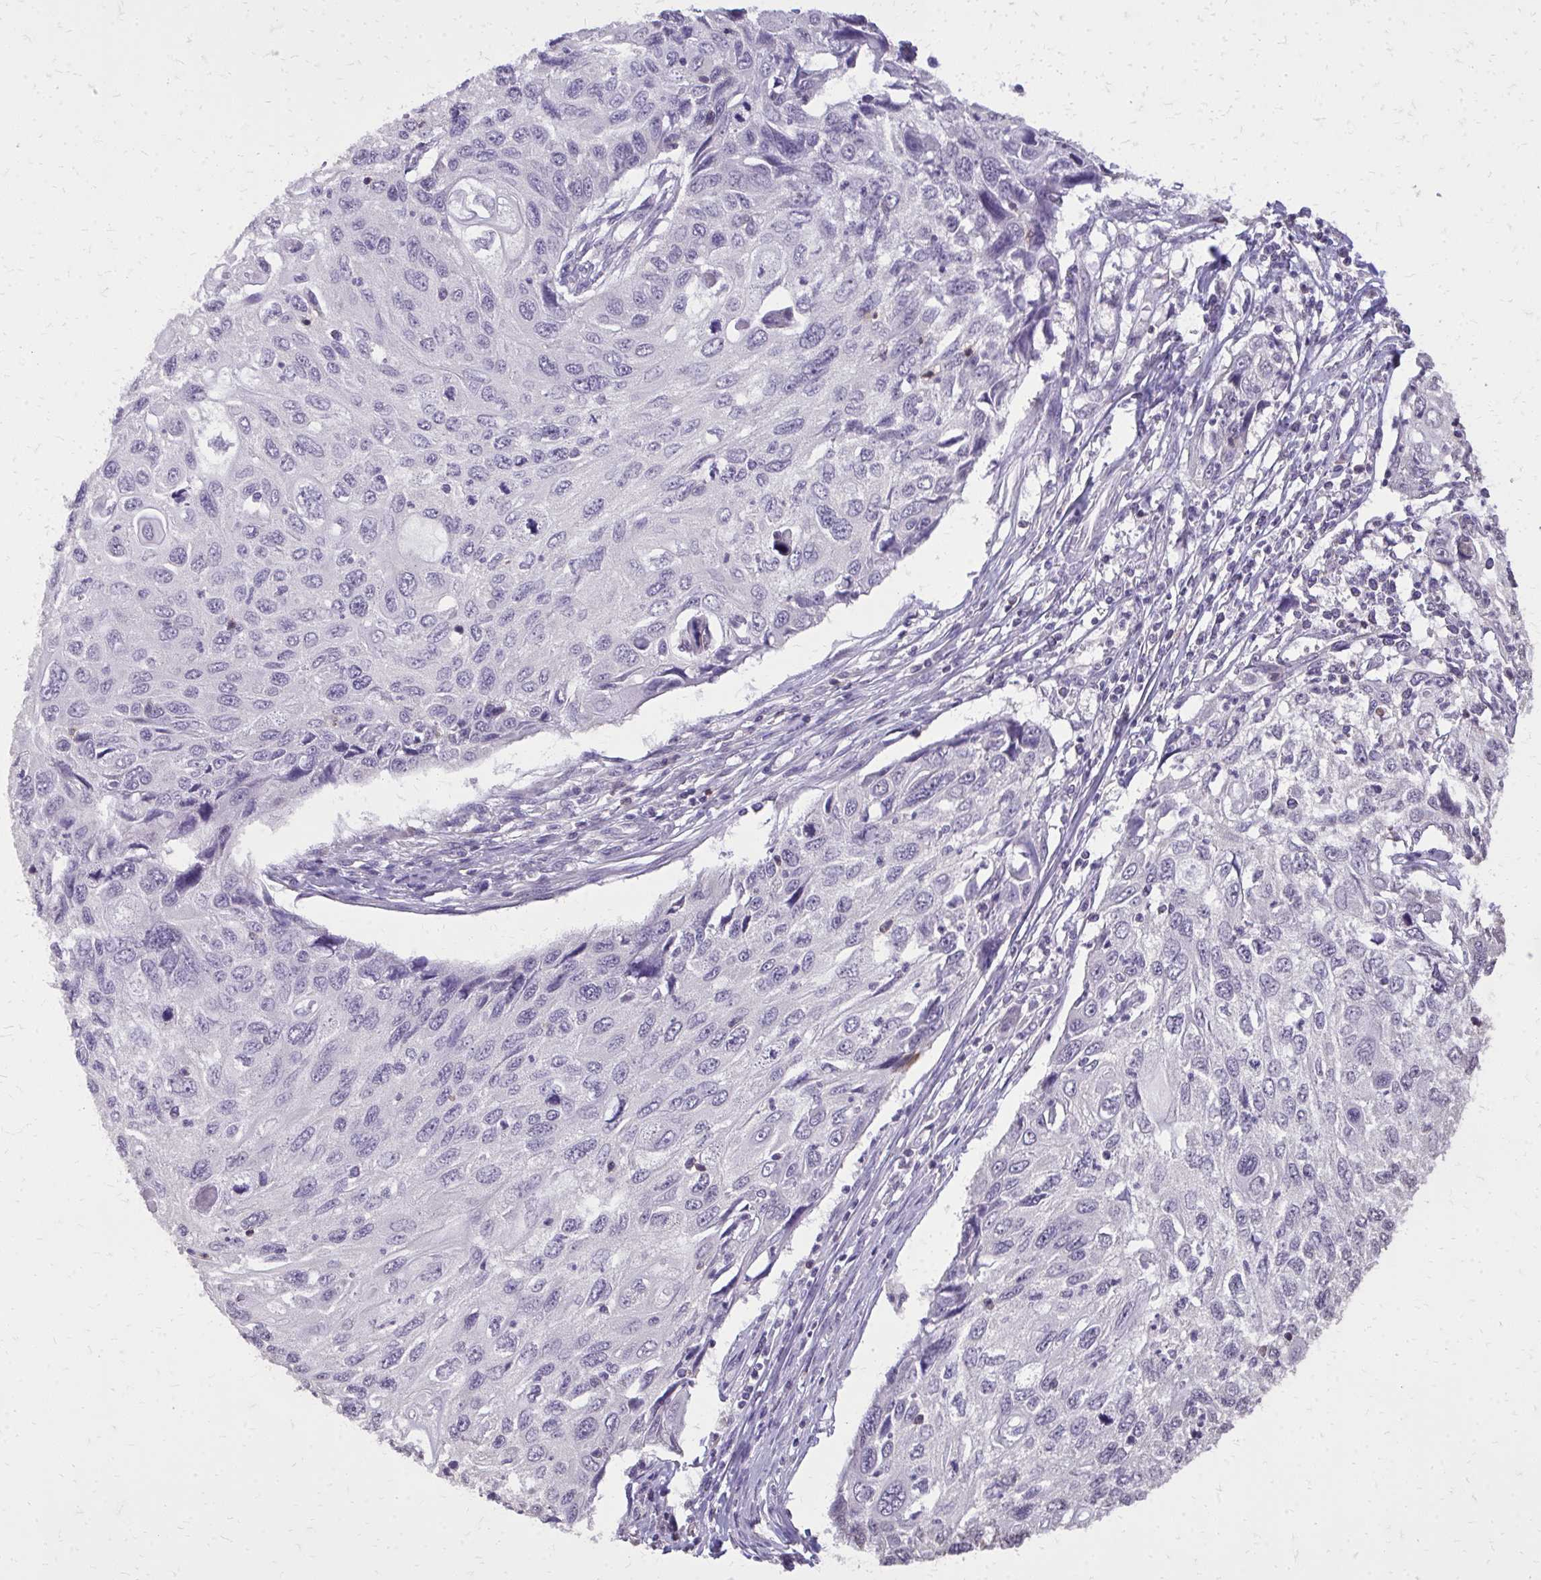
{"staining": {"intensity": "negative", "quantity": "none", "location": "none"}, "tissue": "cervical cancer", "cell_type": "Tumor cells", "image_type": "cancer", "snomed": [{"axis": "morphology", "description": "Squamous cell carcinoma, NOS"}, {"axis": "topography", "description": "Cervix"}], "caption": "This is an immunohistochemistry (IHC) histopathology image of human cervical cancer. There is no positivity in tumor cells.", "gene": "AKAP5", "patient": {"sex": "female", "age": 70}}